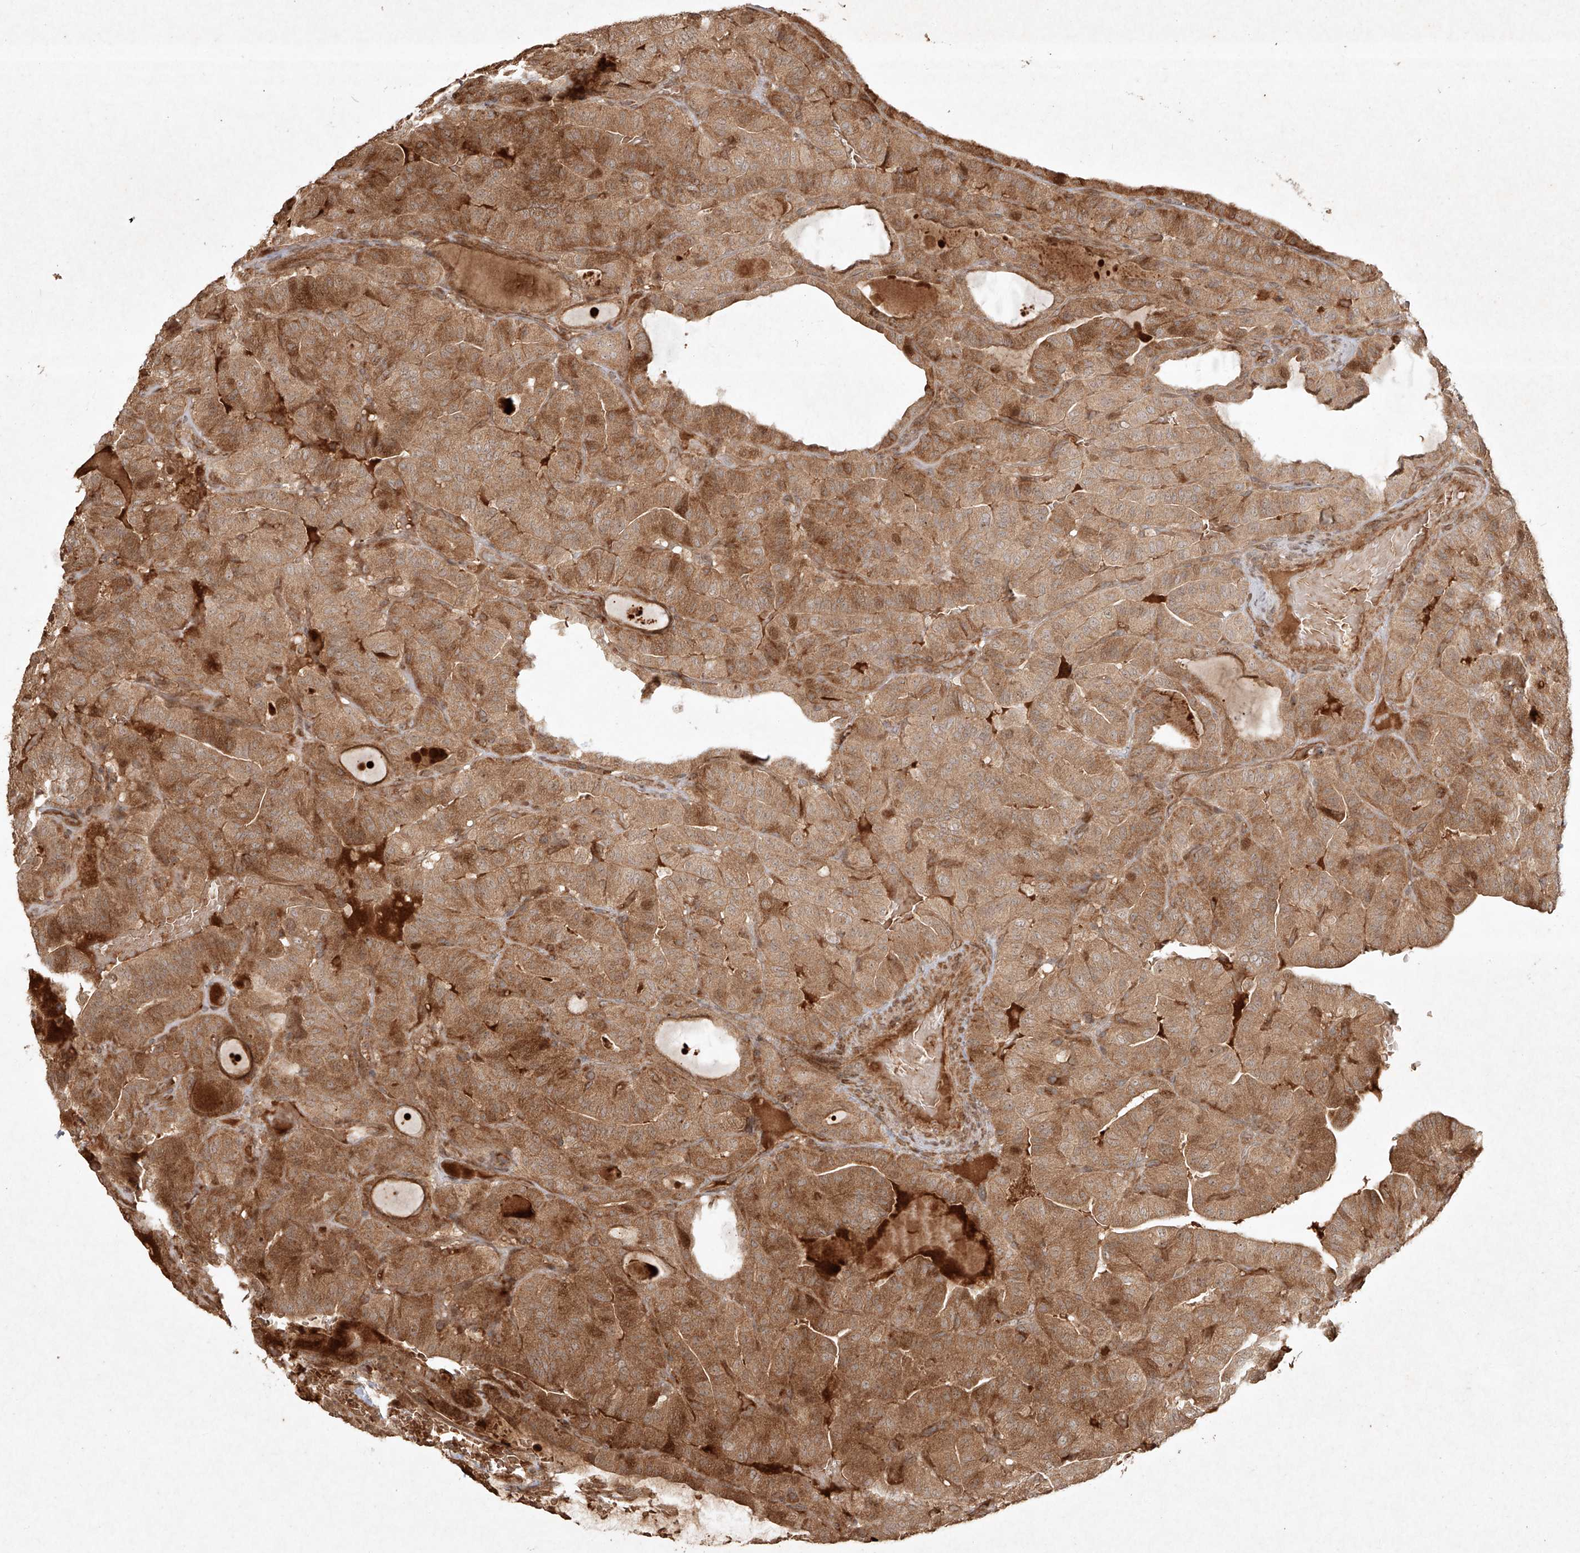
{"staining": {"intensity": "moderate", "quantity": ">75%", "location": "cytoplasmic/membranous"}, "tissue": "thyroid cancer", "cell_type": "Tumor cells", "image_type": "cancer", "snomed": [{"axis": "morphology", "description": "Papillary adenocarcinoma, NOS"}, {"axis": "topography", "description": "Thyroid gland"}], "caption": "High-magnification brightfield microscopy of thyroid cancer (papillary adenocarcinoma) stained with DAB (brown) and counterstained with hematoxylin (blue). tumor cells exhibit moderate cytoplasmic/membranous positivity is seen in about>75% of cells. The staining was performed using DAB (3,3'-diaminobenzidine) to visualize the protein expression in brown, while the nuclei were stained in blue with hematoxylin (Magnification: 20x).", "gene": "CYYR1", "patient": {"sex": "male", "age": 77}}